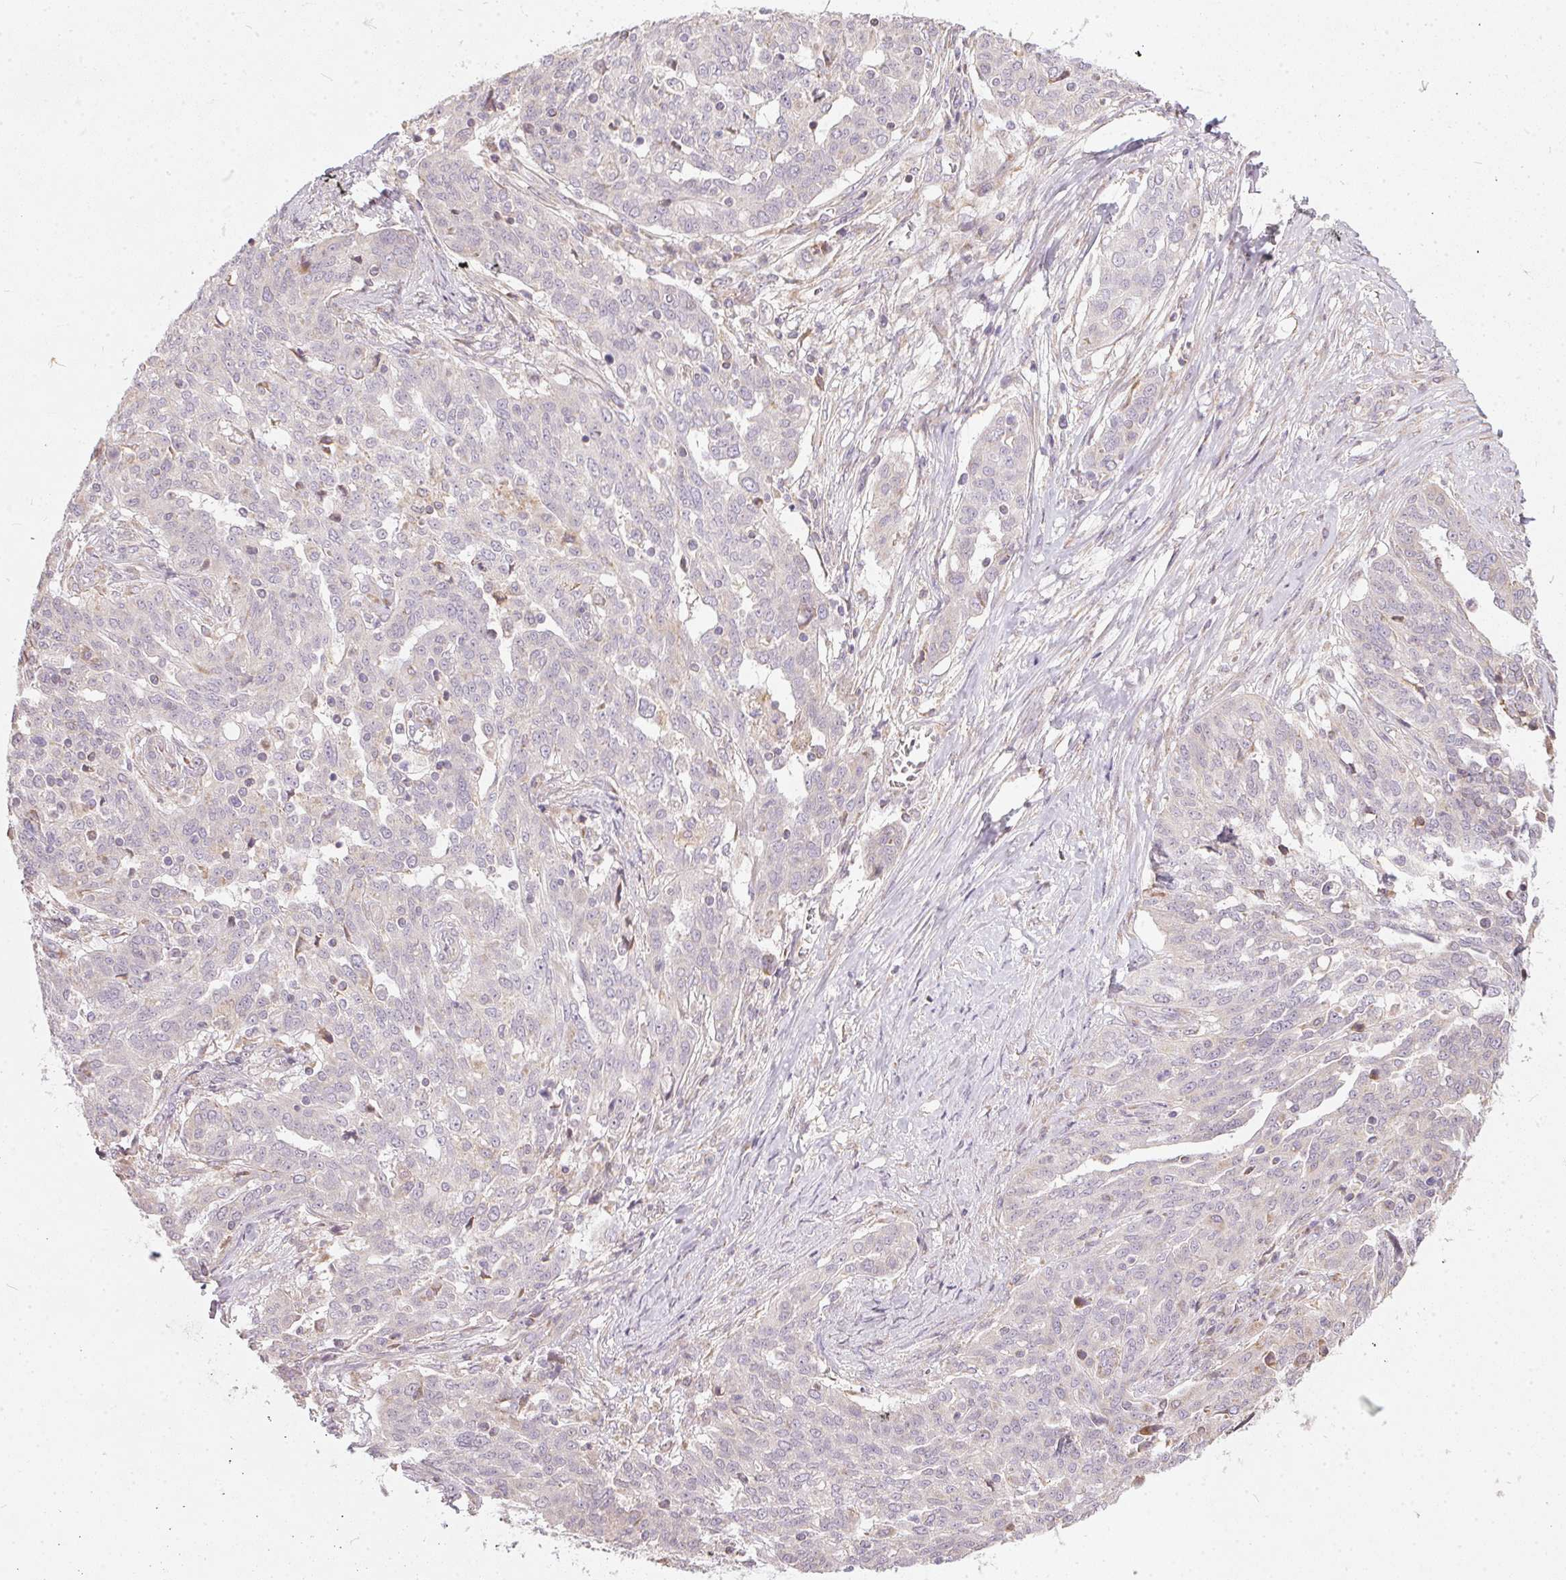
{"staining": {"intensity": "negative", "quantity": "none", "location": "none"}, "tissue": "ovarian cancer", "cell_type": "Tumor cells", "image_type": "cancer", "snomed": [{"axis": "morphology", "description": "Cystadenocarcinoma, serous, NOS"}, {"axis": "topography", "description": "Ovary"}], "caption": "The micrograph reveals no significant positivity in tumor cells of ovarian serous cystadenocarcinoma. Brightfield microscopy of immunohistochemistry (IHC) stained with DAB (3,3'-diaminobenzidine) (brown) and hematoxylin (blue), captured at high magnification.", "gene": "VWA5B2", "patient": {"sex": "female", "age": 67}}